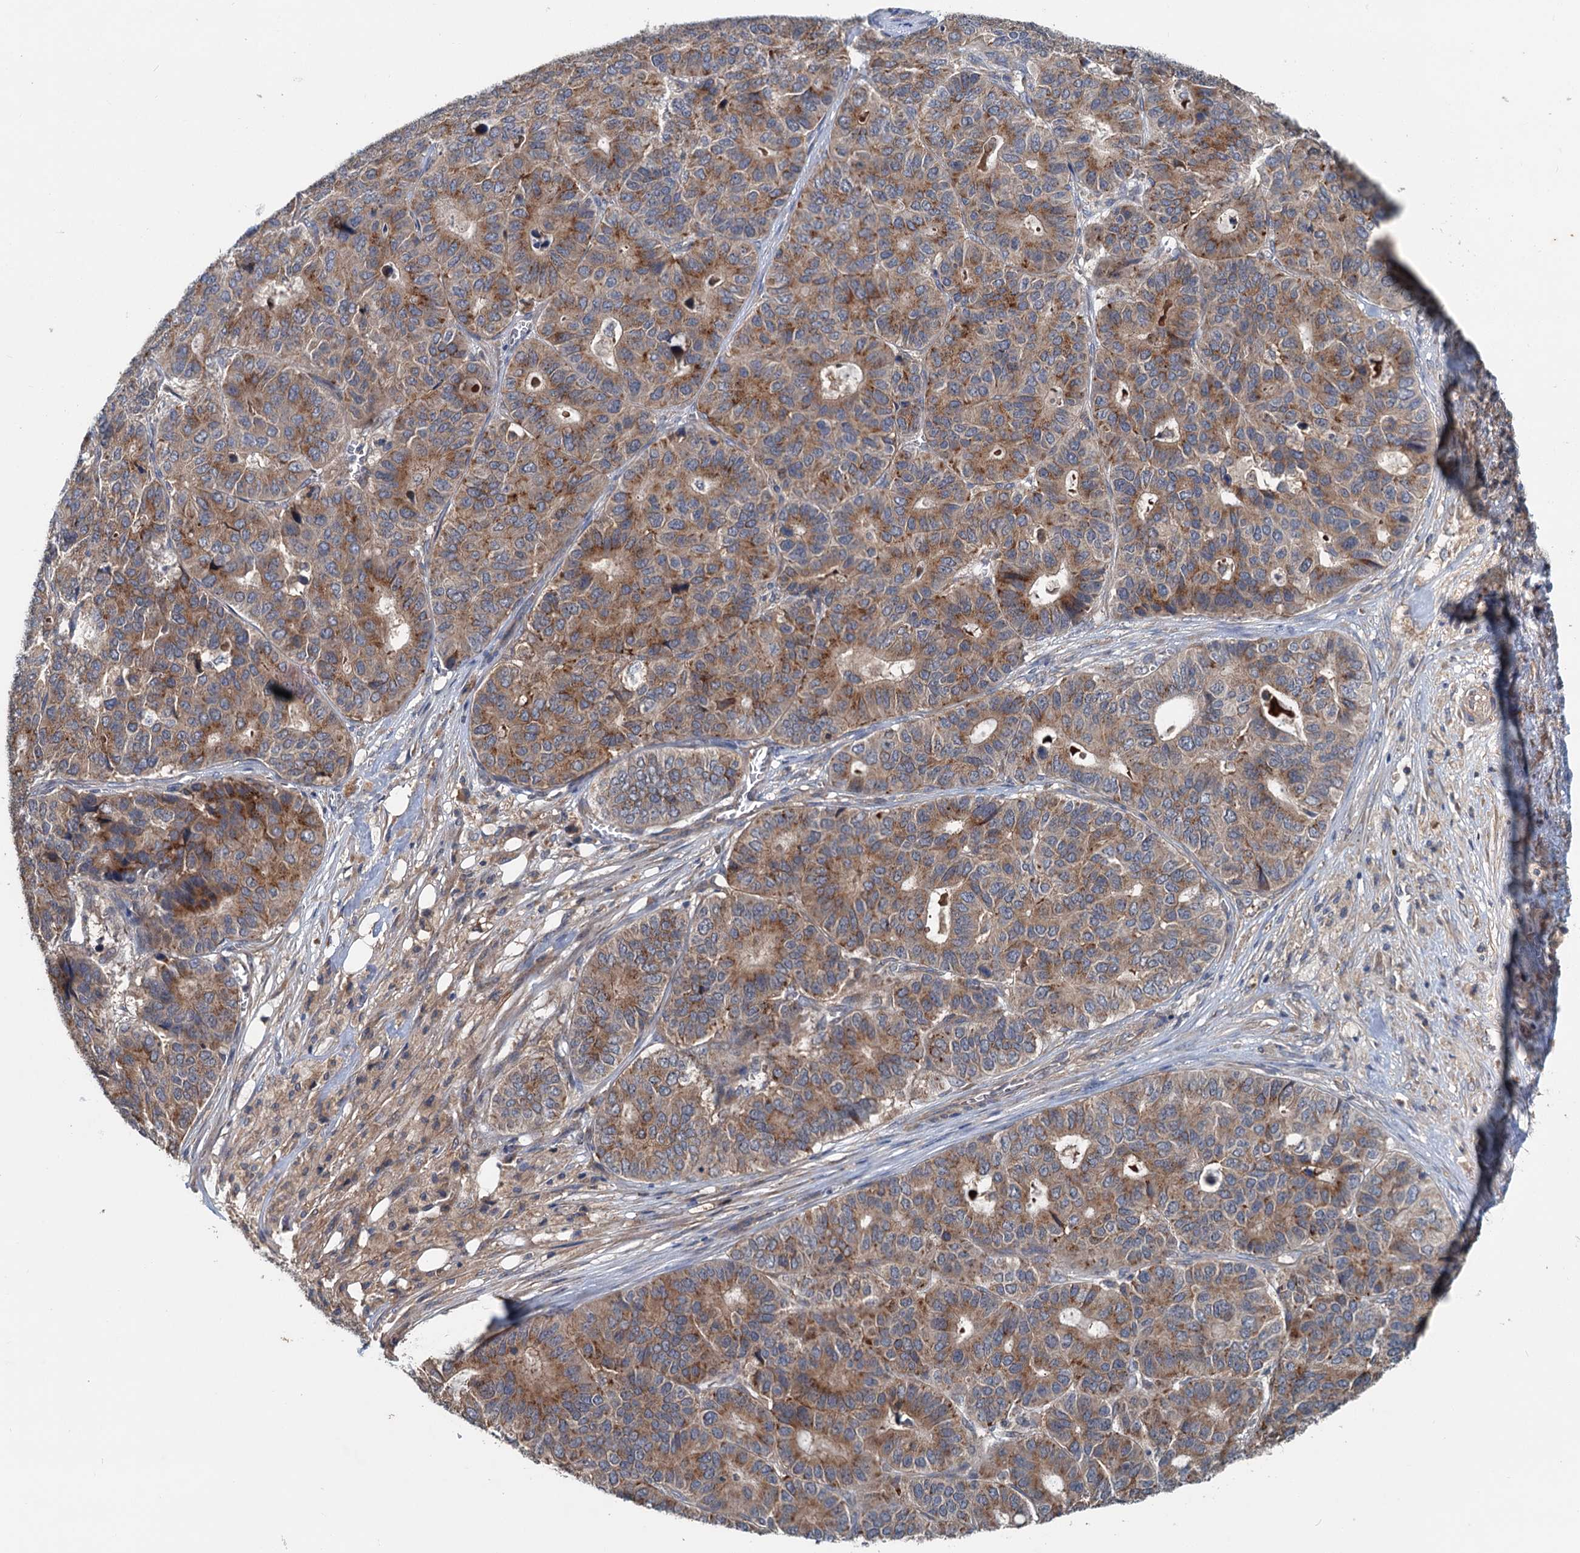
{"staining": {"intensity": "moderate", "quantity": ">75%", "location": "cytoplasmic/membranous"}, "tissue": "pancreatic cancer", "cell_type": "Tumor cells", "image_type": "cancer", "snomed": [{"axis": "morphology", "description": "Adenocarcinoma, NOS"}, {"axis": "topography", "description": "Pancreas"}], "caption": "Protein analysis of pancreatic cancer (adenocarcinoma) tissue exhibits moderate cytoplasmic/membranous positivity in approximately >75% of tumor cells.", "gene": "TEDC1", "patient": {"sex": "male", "age": 50}}